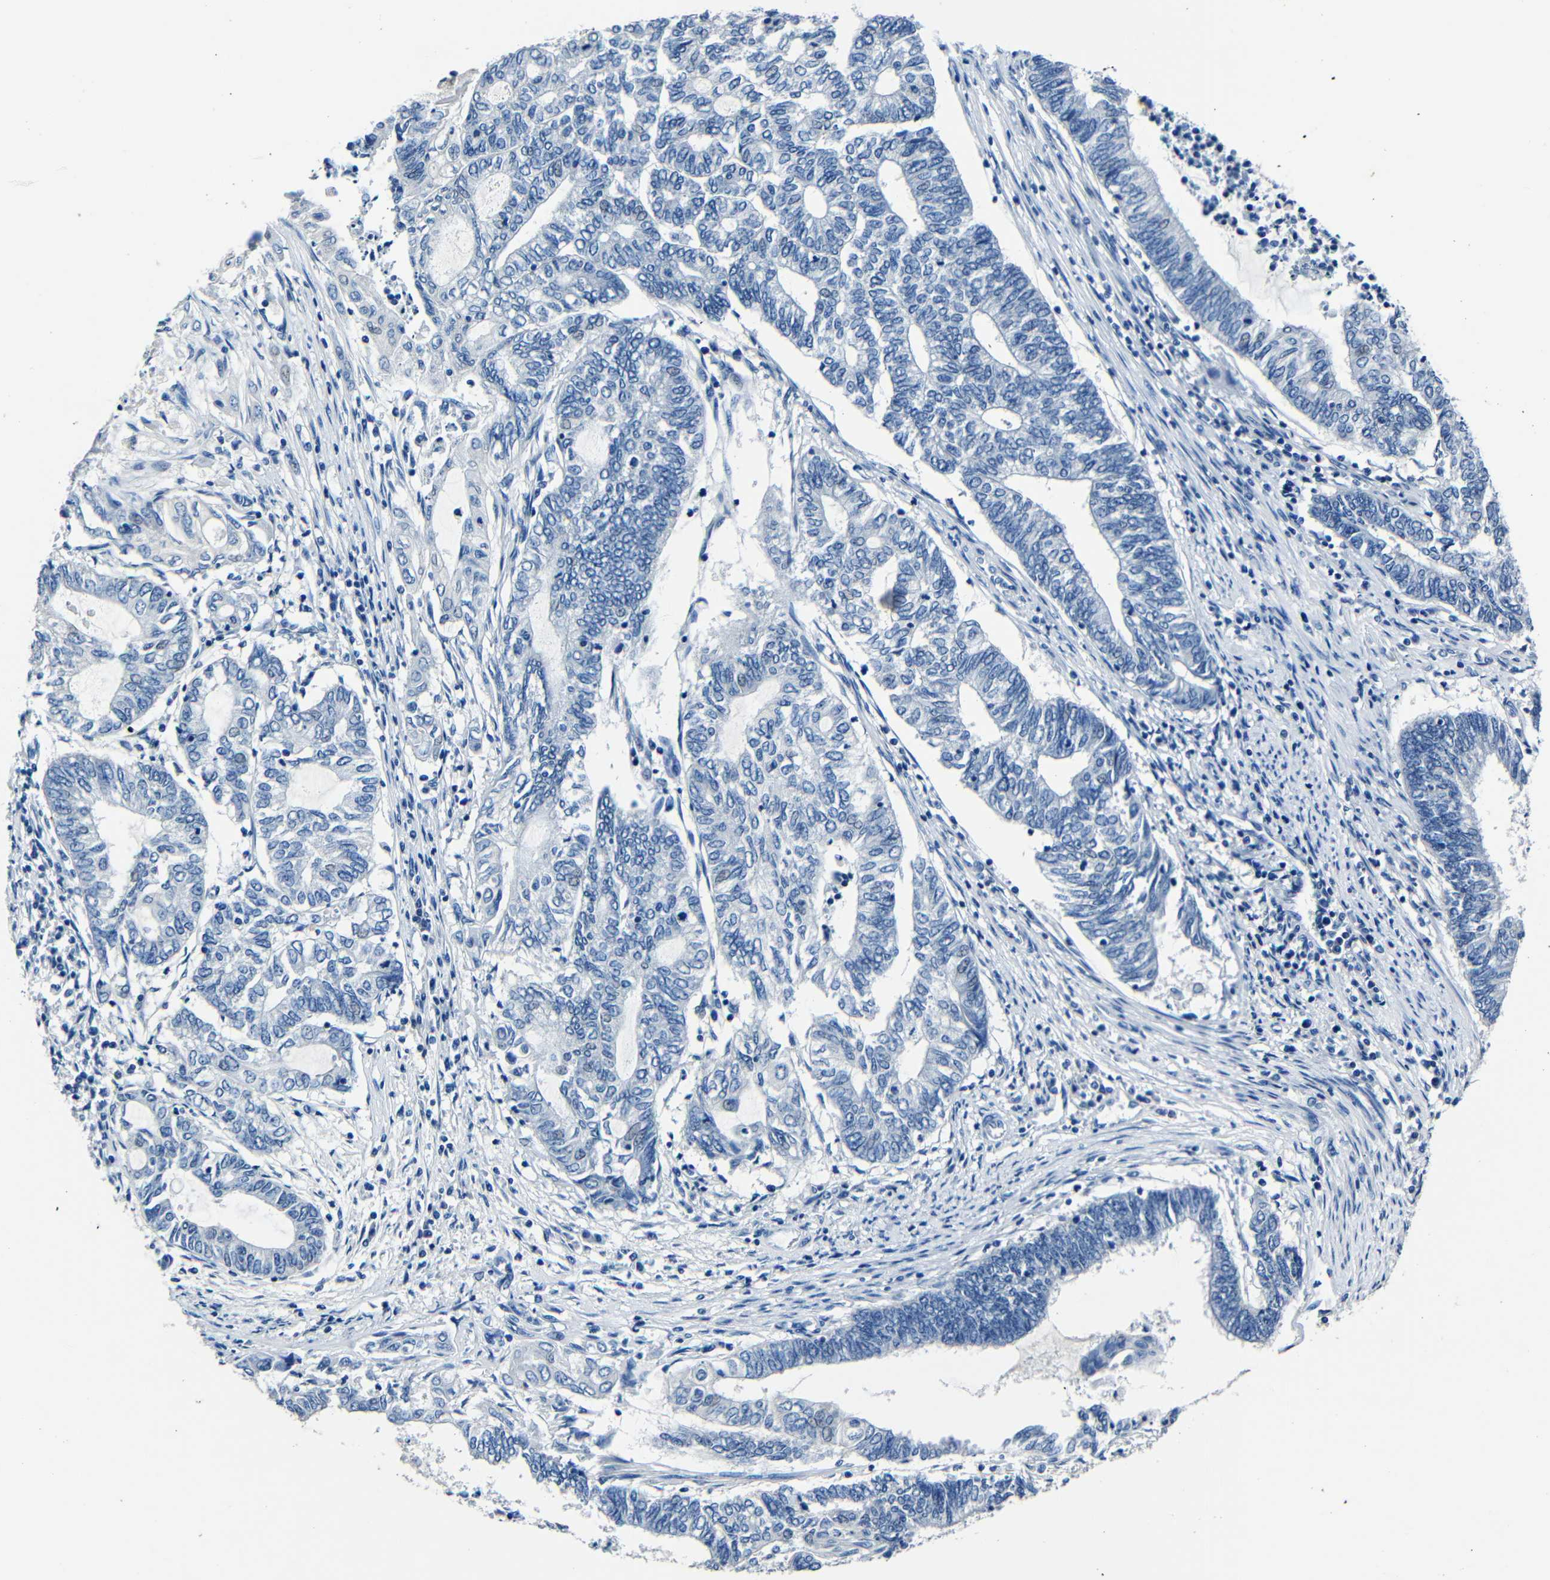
{"staining": {"intensity": "negative", "quantity": "none", "location": "none"}, "tissue": "endometrial cancer", "cell_type": "Tumor cells", "image_type": "cancer", "snomed": [{"axis": "morphology", "description": "Adenocarcinoma, NOS"}, {"axis": "topography", "description": "Uterus"}, {"axis": "topography", "description": "Endometrium"}], "caption": "DAB (3,3'-diaminobenzidine) immunohistochemical staining of human adenocarcinoma (endometrial) displays no significant expression in tumor cells. (DAB IHC with hematoxylin counter stain).", "gene": "NCMAP", "patient": {"sex": "female", "age": 70}}